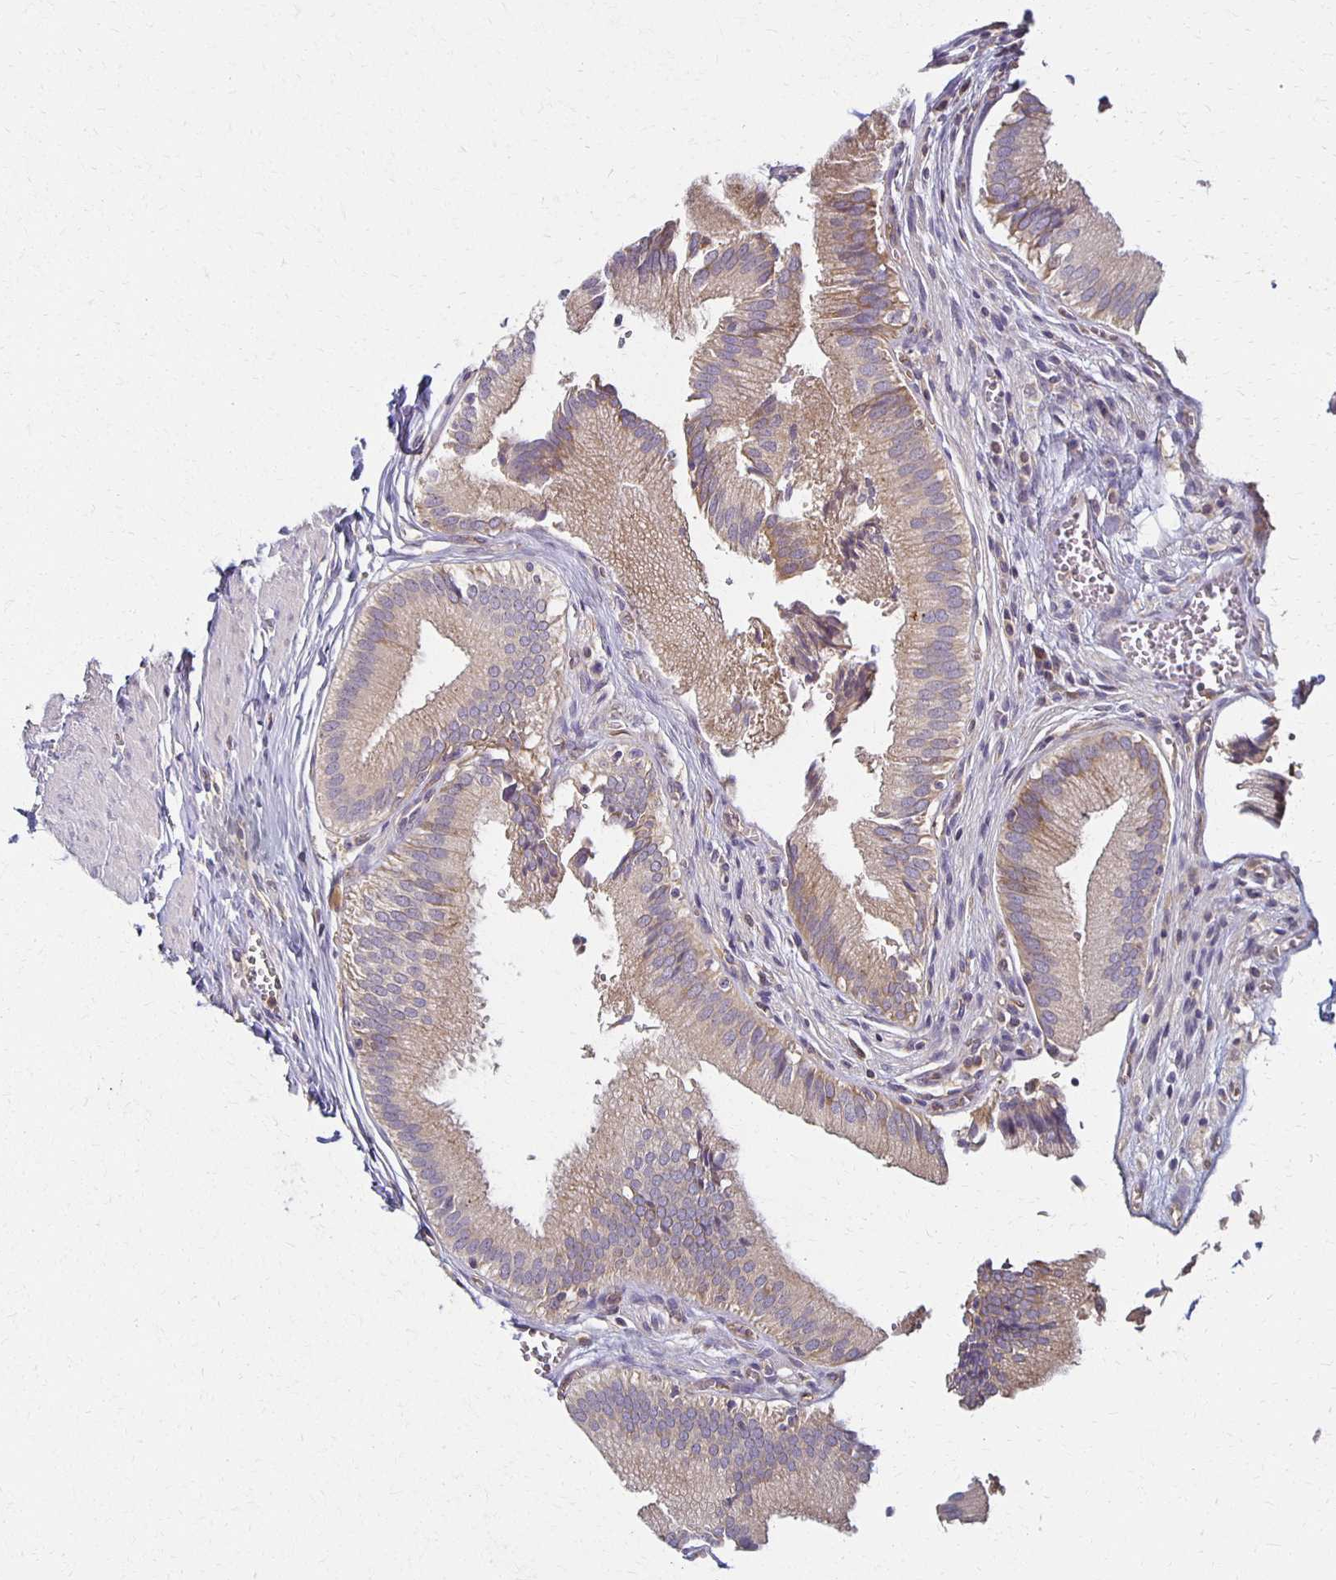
{"staining": {"intensity": "weak", "quantity": ">75%", "location": "cytoplasmic/membranous"}, "tissue": "gallbladder", "cell_type": "Glandular cells", "image_type": "normal", "snomed": [{"axis": "morphology", "description": "Normal tissue, NOS"}, {"axis": "topography", "description": "Gallbladder"}, {"axis": "topography", "description": "Peripheral nerve tissue"}], "caption": "DAB immunohistochemical staining of benign human gallbladder demonstrates weak cytoplasmic/membranous protein positivity in approximately >75% of glandular cells.", "gene": "GPX4", "patient": {"sex": "male", "age": 17}}